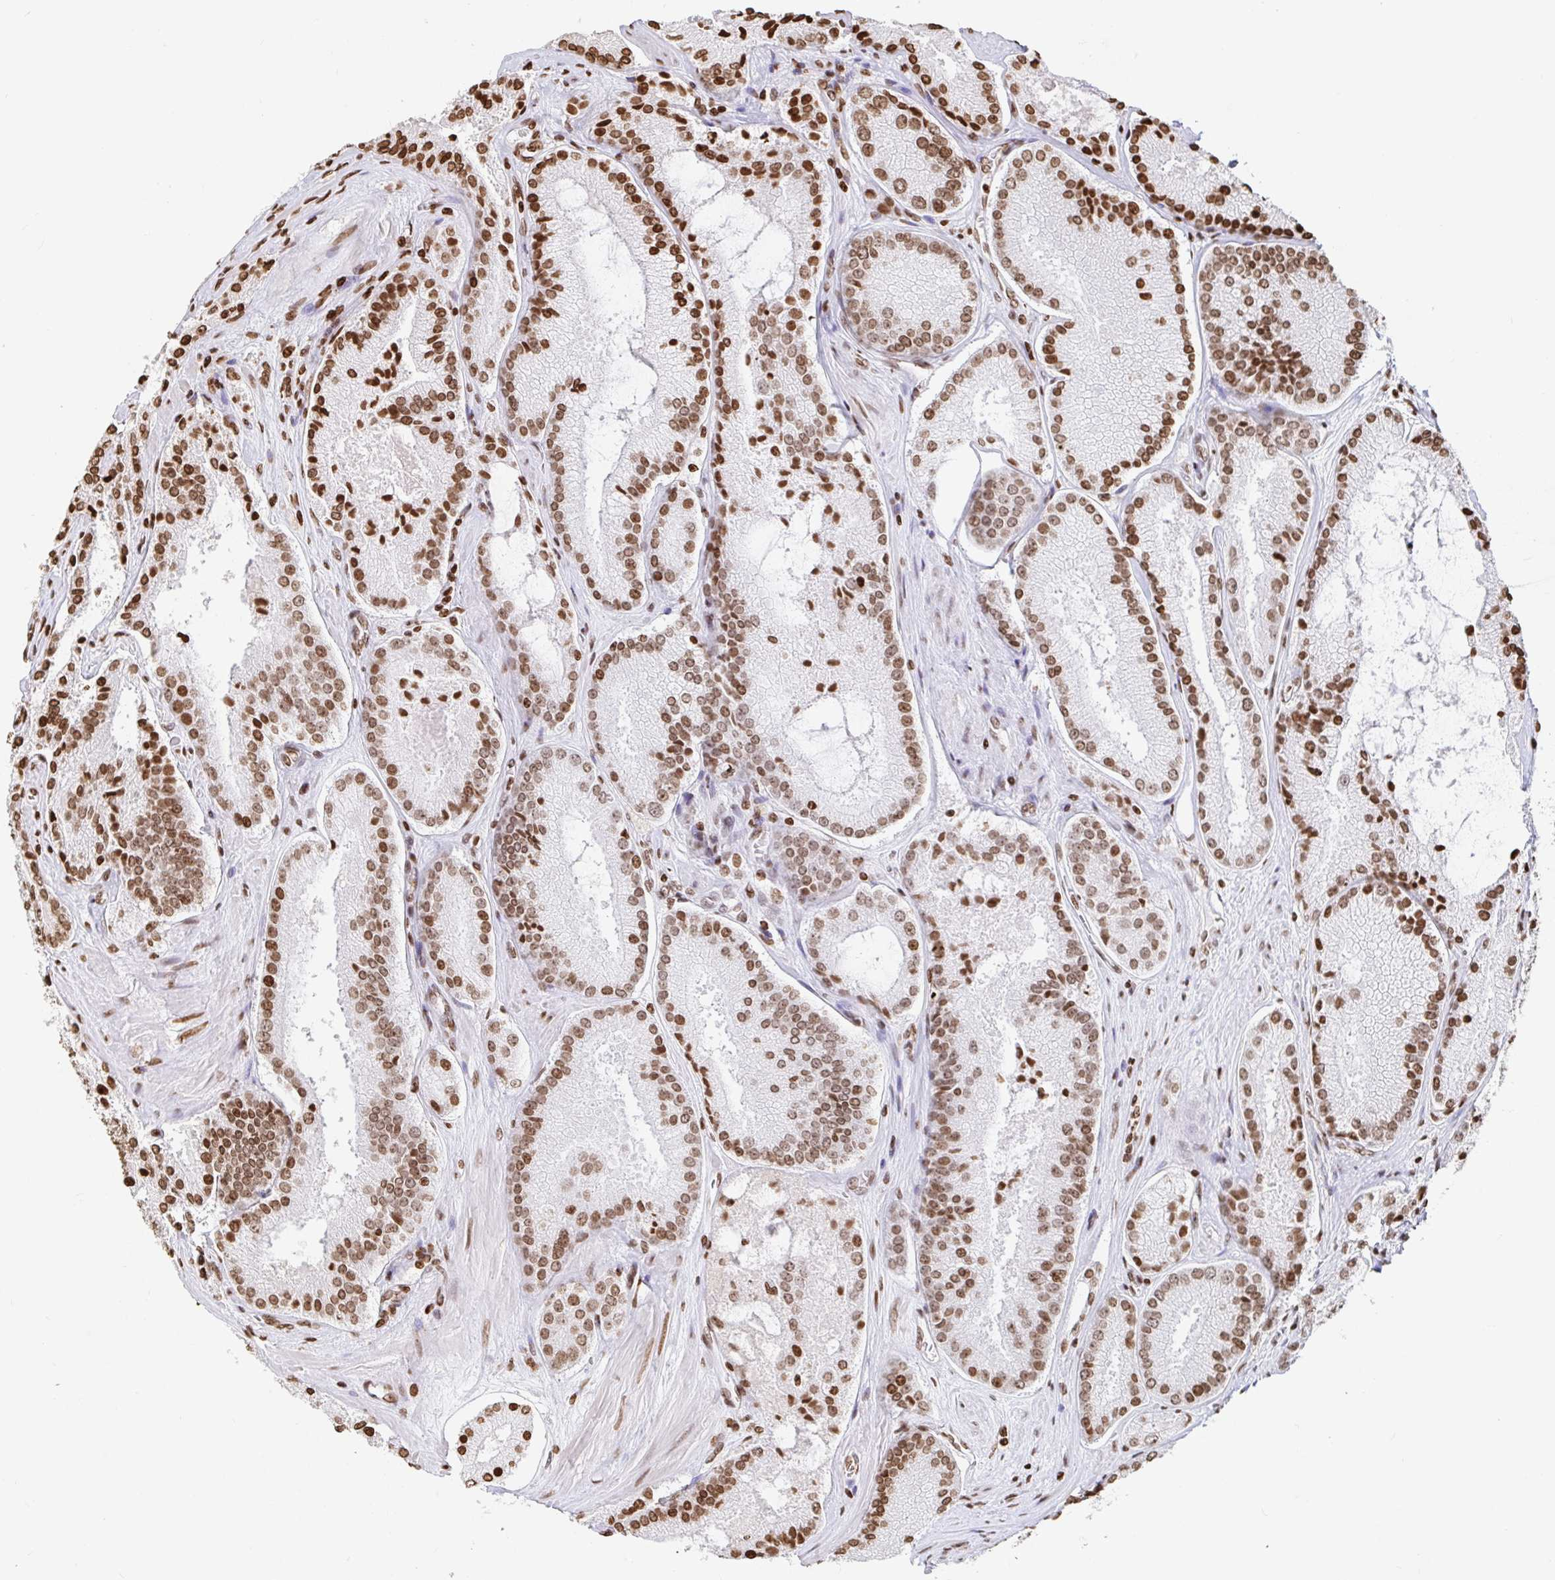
{"staining": {"intensity": "moderate", "quantity": ">75%", "location": "nuclear"}, "tissue": "prostate cancer", "cell_type": "Tumor cells", "image_type": "cancer", "snomed": [{"axis": "morphology", "description": "Adenocarcinoma, High grade"}, {"axis": "topography", "description": "Prostate"}], "caption": "Moderate nuclear protein positivity is identified in about >75% of tumor cells in high-grade adenocarcinoma (prostate).", "gene": "H2BC5", "patient": {"sex": "male", "age": 73}}